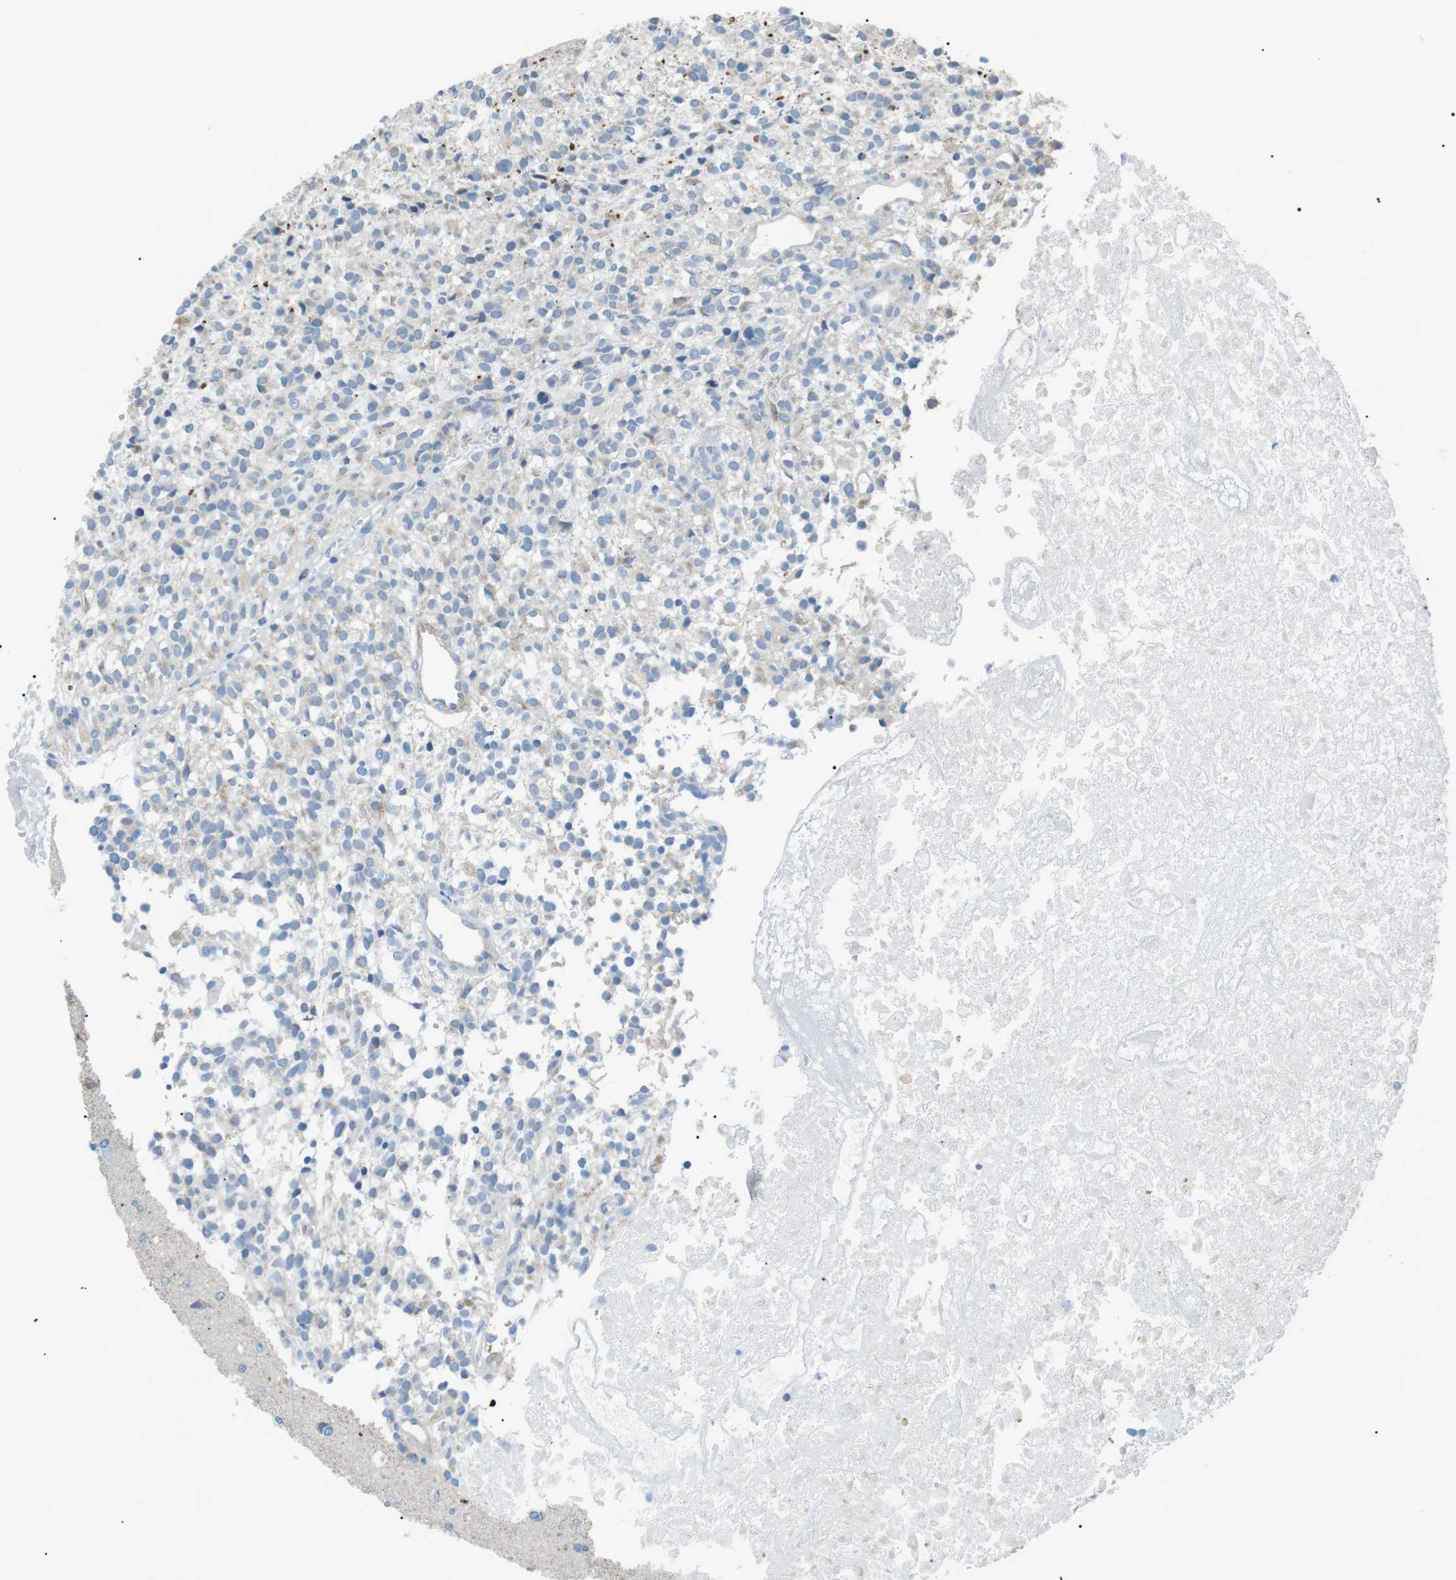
{"staining": {"intensity": "negative", "quantity": "none", "location": "none"}, "tissue": "glioma", "cell_type": "Tumor cells", "image_type": "cancer", "snomed": [{"axis": "morphology", "description": "Glioma, malignant, High grade"}, {"axis": "topography", "description": "Brain"}], "caption": "High-grade glioma (malignant) was stained to show a protein in brown. There is no significant positivity in tumor cells. (DAB immunohistochemistry (IHC) visualized using brightfield microscopy, high magnification).", "gene": "MTARC2", "patient": {"sex": "female", "age": 59}}